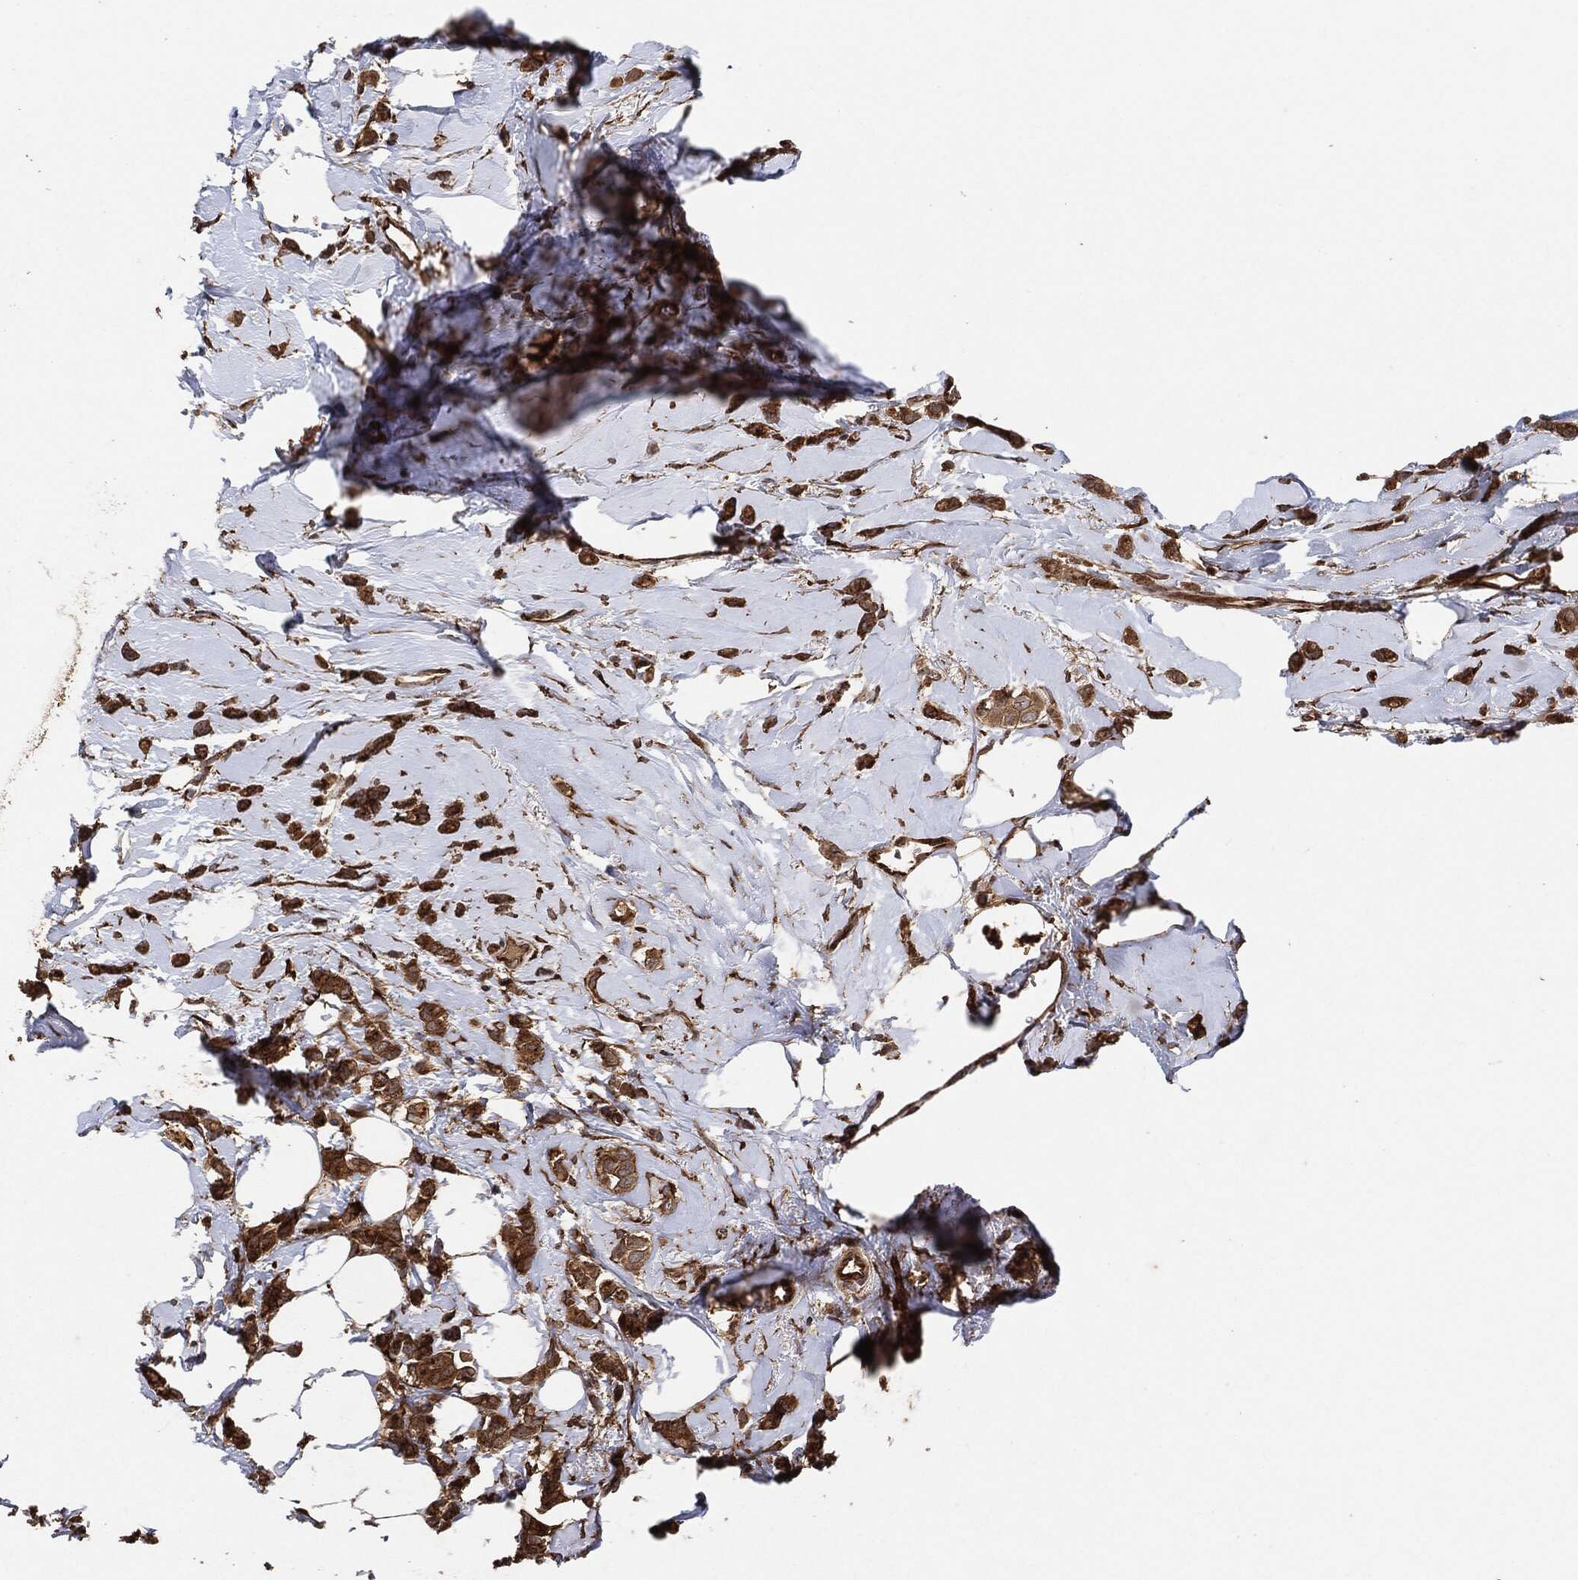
{"staining": {"intensity": "moderate", "quantity": ">75%", "location": "cytoplasmic/membranous"}, "tissue": "breast cancer", "cell_type": "Tumor cells", "image_type": "cancer", "snomed": [{"axis": "morphology", "description": "Lobular carcinoma"}, {"axis": "topography", "description": "Breast"}], "caption": "DAB (3,3'-diaminobenzidine) immunohistochemical staining of human breast lobular carcinoma reveals moderate cytoplasmic/membranous protein expression in approximately >75% of tumor cells. The staining is performed using DAB (3,3'-diaminobenzidine) brown chromogen to label protein expression. The nuclei are counter-stained blue using hematoxylin.", "gene": "BCAR1", "patient": {"sex": "female", "age": 66}}